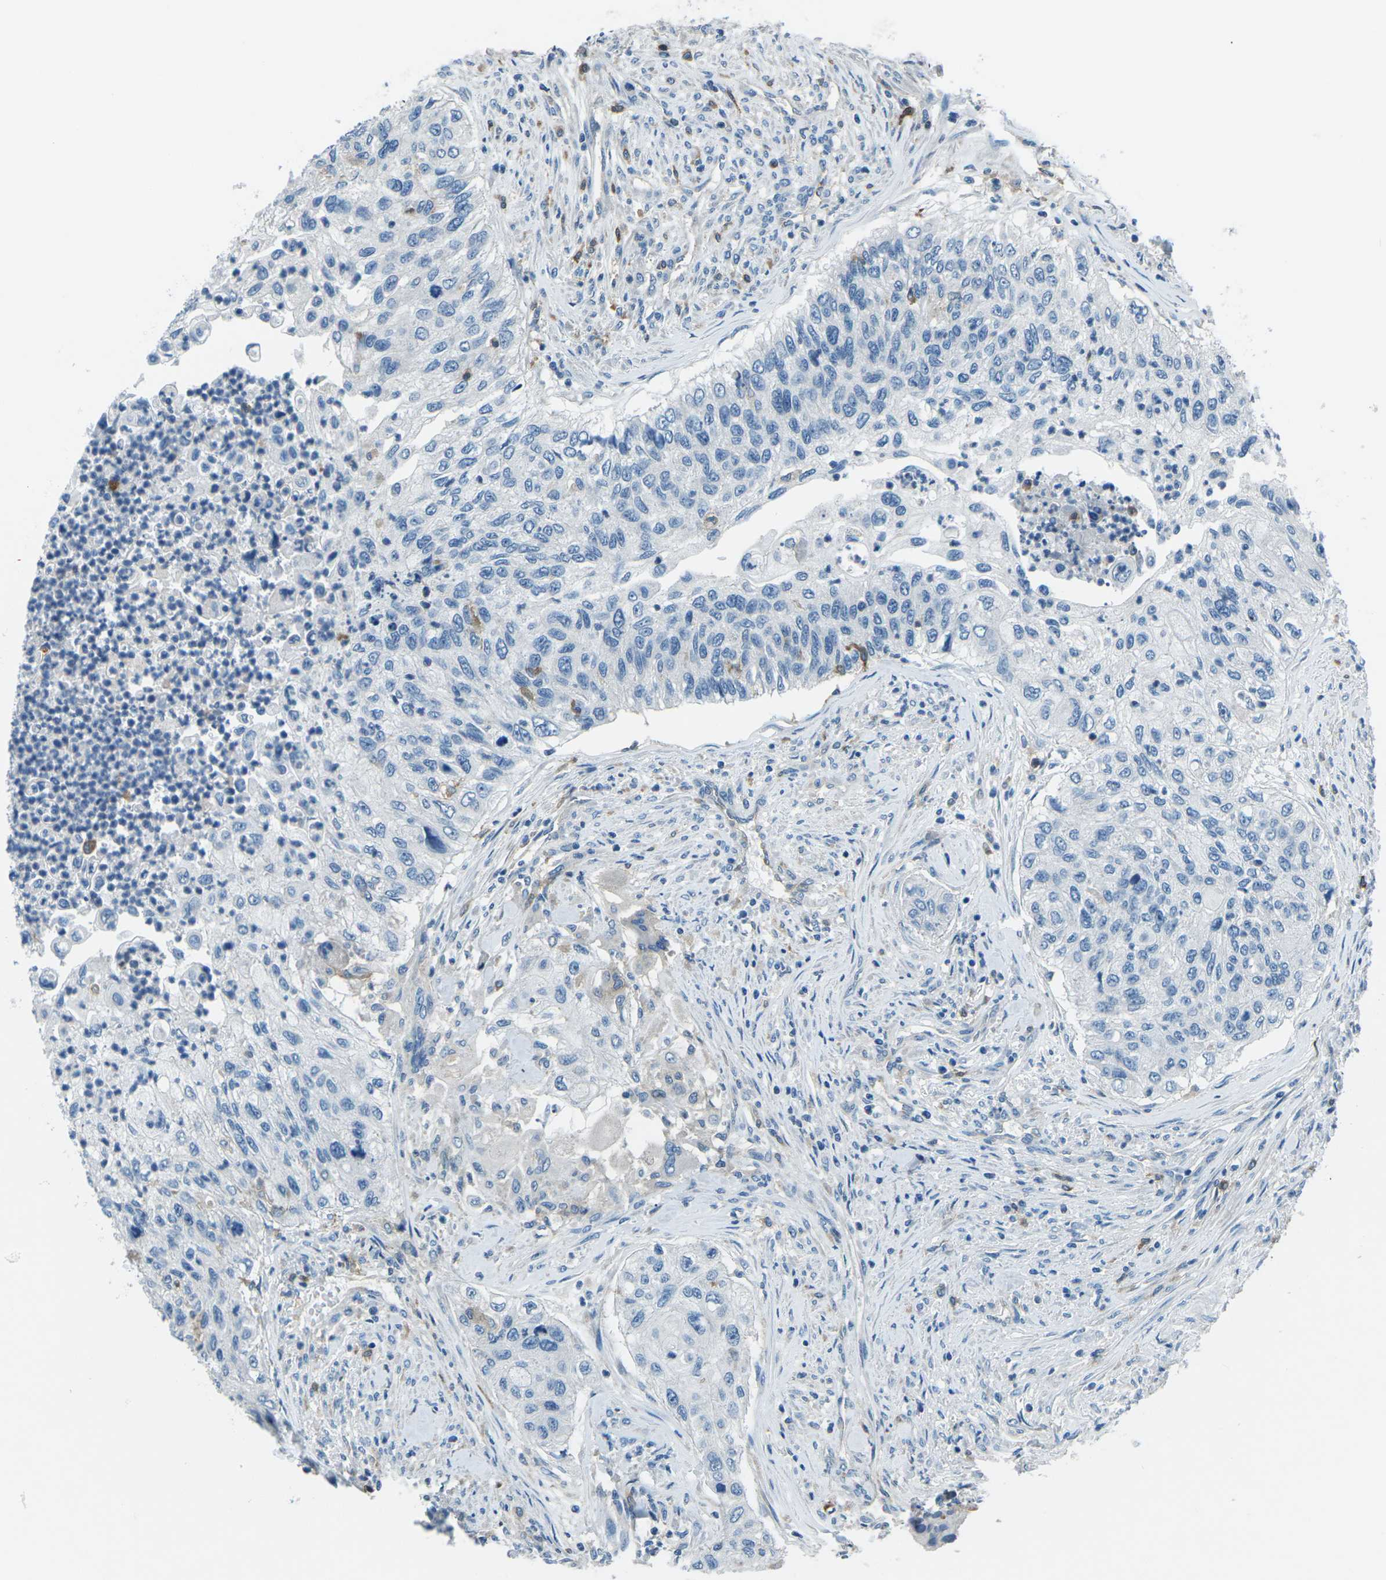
{"staining": {"intensity": "negative", "quantity": "none", "location": "none"}, "tissue": "urothelial cancer", "cell_type": "Tumor cells", "image_type": "cancer", "snomed": [{"axis": "morphology", "description": "Urothelial carcinoma, High grade"}, {"axis": "topography", "description": "Urinary bladder"}], "caption": "Urothelial cancer was stained to show a protein in brown. There is no significant positivity in tumor cells.", "gene": "CD1D", "patient": {"sex": "female", "age": 60}}